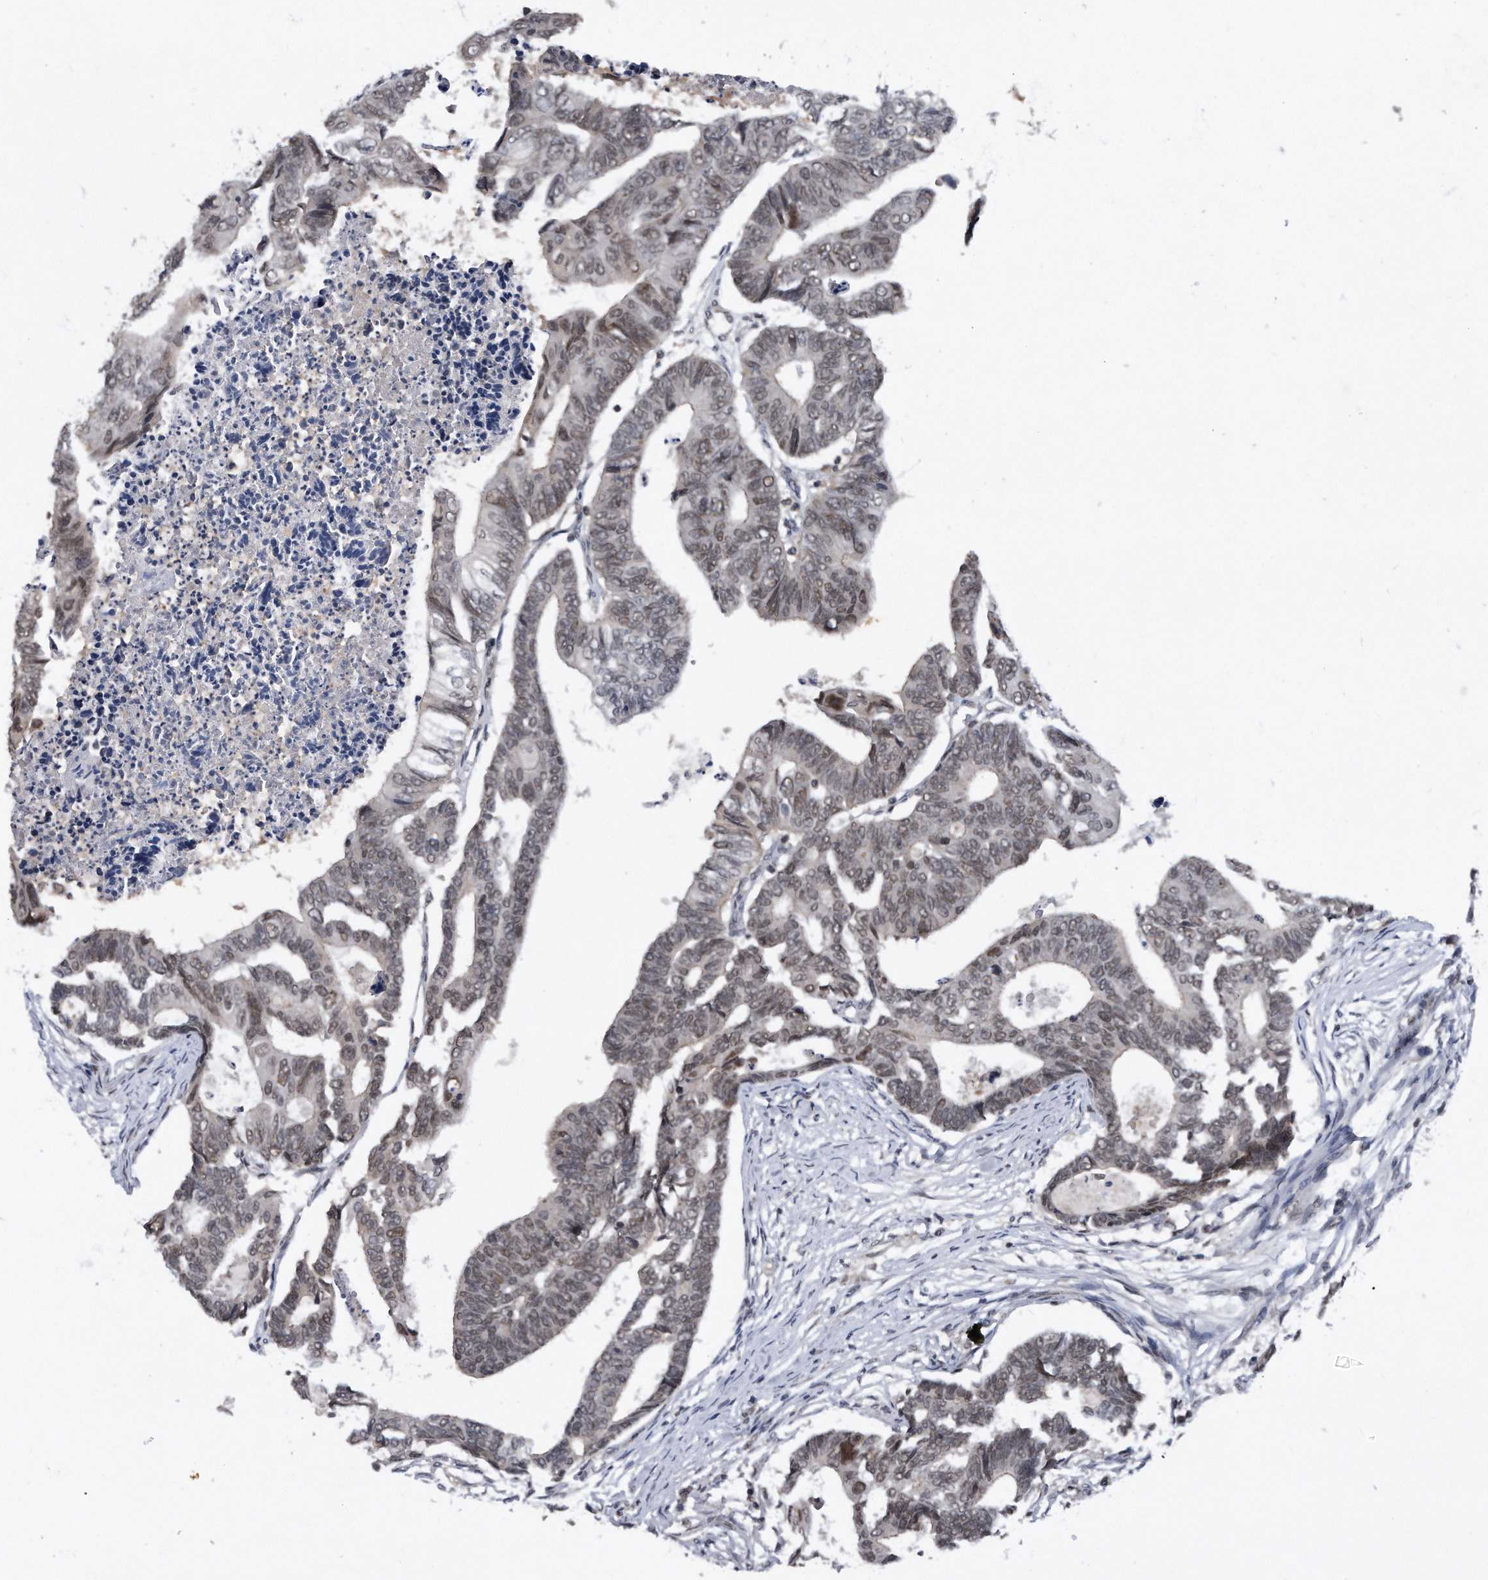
{"staining": {"intensity": "weak", "quantity": "25%-75%", "location": "nuclear"}, "tissue": "colorectal cancer", "cell_type": "Tumor cells", "image_type": "cancer", "snomed": [{"axis": "morphology", "description": "Adenocarcinoma, NOS"}, {"axis": "topography", "description": "Rectum"}], "caption": "Immunohistochemical staining of human adenocarcinoma (colorectal) demonstrates weak nuclear protein expression in about 25%-75% of tumor cells. Using DAB (3,3'-diaminobenzidine) (brown) and hematoxylin (blue) stains, captured at high magnification using brightfield microscopy.", "gene": "VIRMA", "patient": {"sex": "female", "age": 65}}